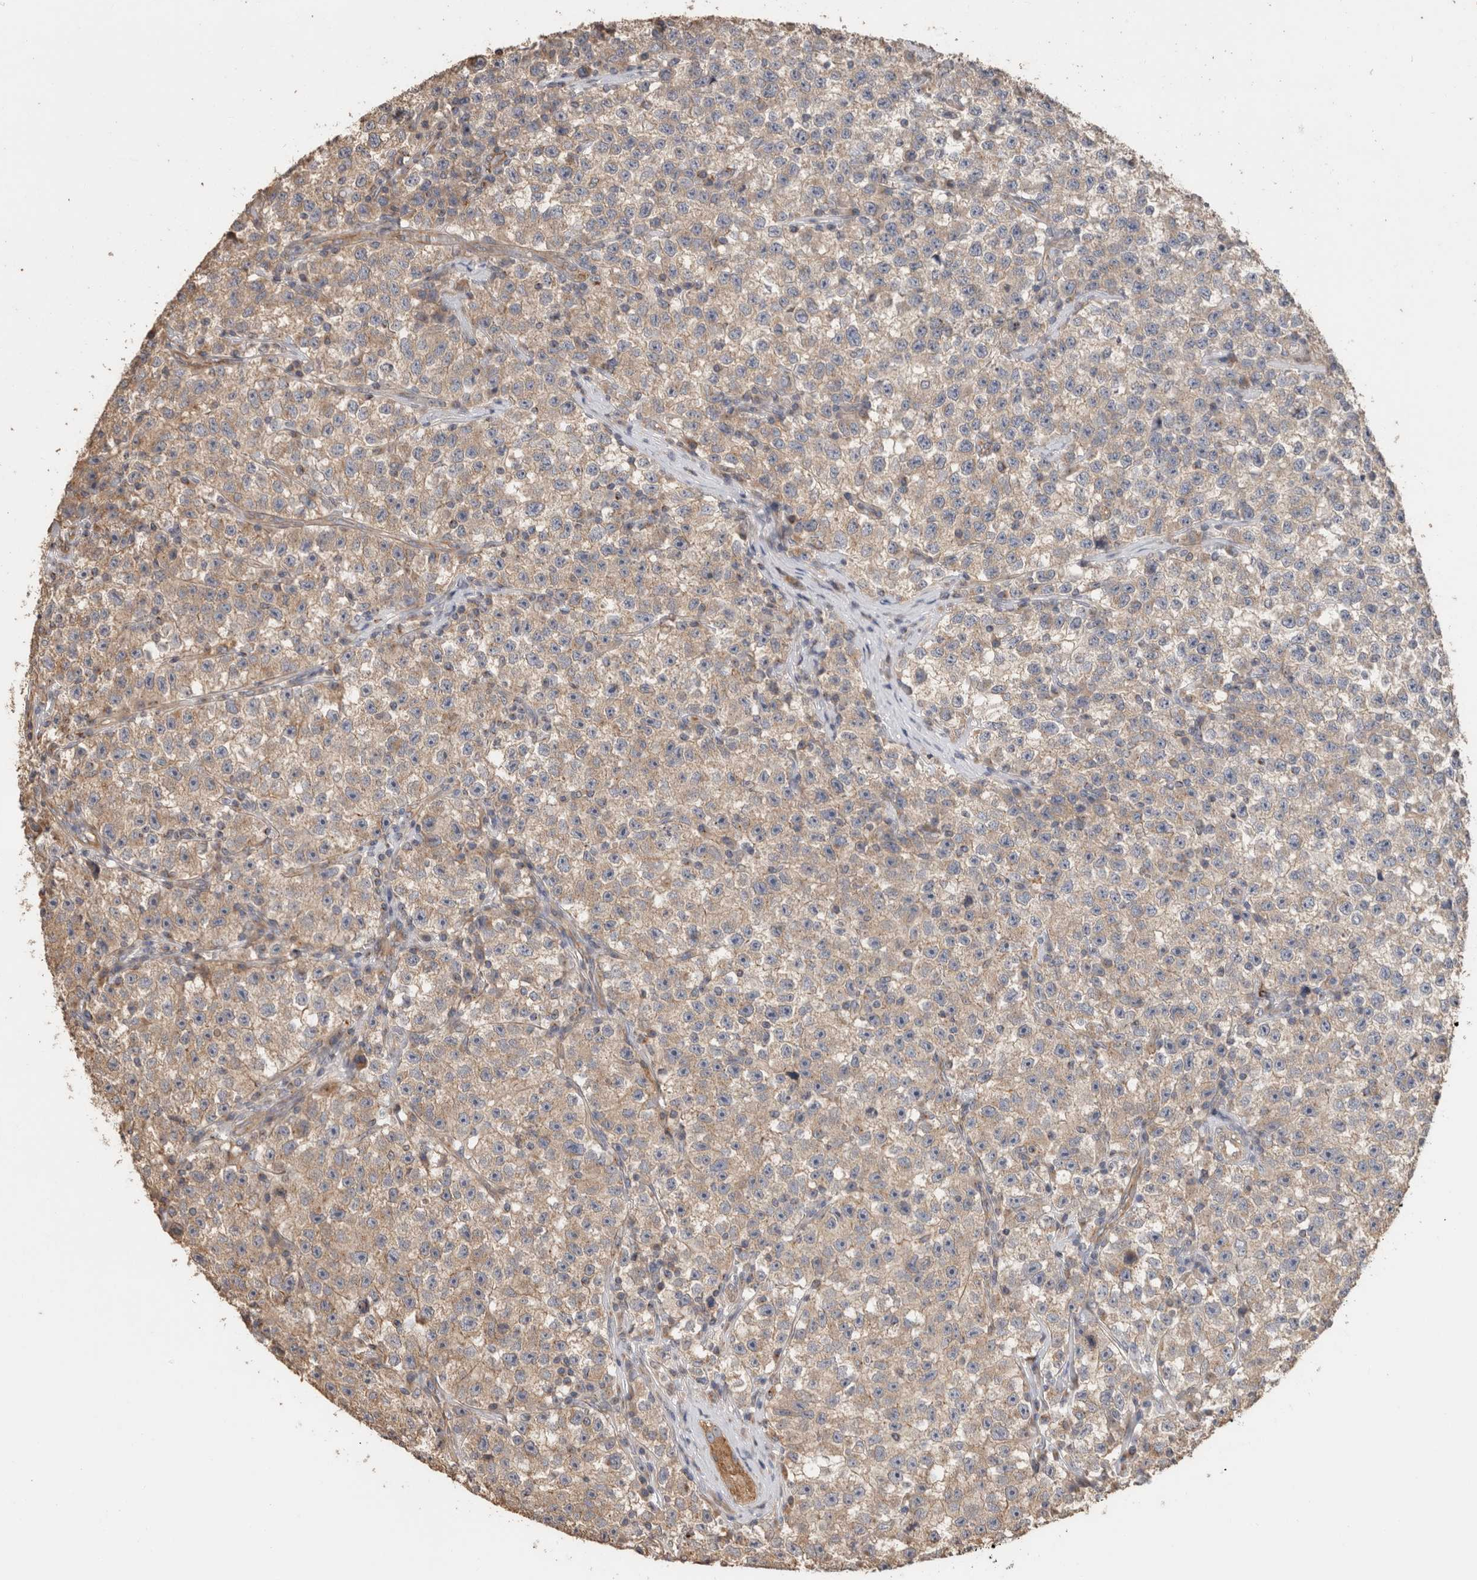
{"staining": {"intensity": "weak", "quantity": "25%-75%", "location": "cytoplasmic/membranous"}, "tissue": "testis cancer", "cell_type": "Tumor cells", "image_type": "cancer", "snomed": [{"axis": "morphology", "description": "Seminoma, NOS"}, {"axis": "topography", "description": "Testis"}], "caption": "DAB (3,3'-diaminobenzidine) immunohistochemical staining of human seminoma (testis) reveals weak cytoplasmic/membranous protein expression in about 25%-75% of tumor cells.", "gene": "CLIP1", "patient": {"sex": "male", "age": 22}}